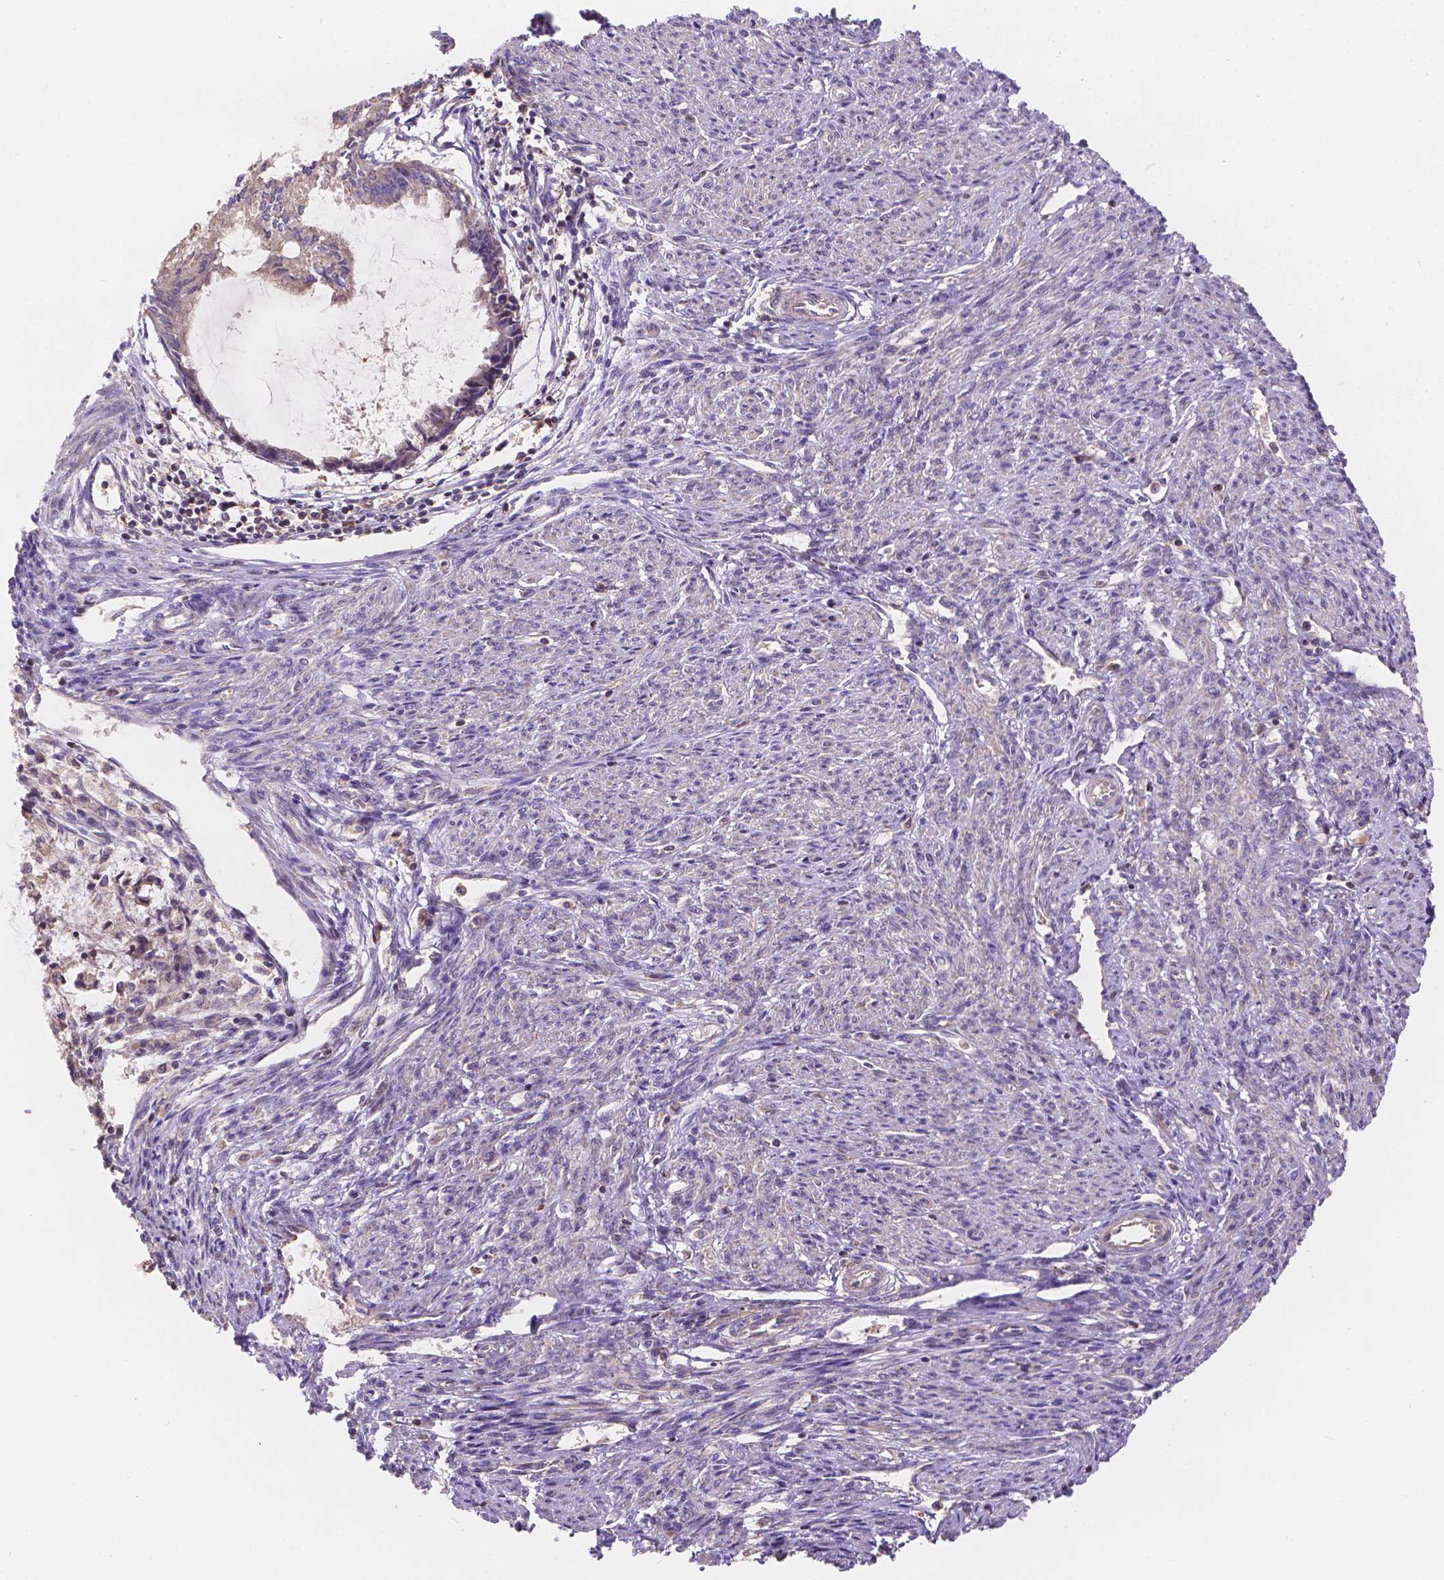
{"staining": {"intensity": "moderate", "quantity": "25%-75%", "location": "cytoplasmic/membranous"}, "tissue": "endometrial cancer", "cell_type": "Tumor cells", "image_type": "cancer", "snomed": [{"axis": "morphology", "description": "Adenocarcinoma, NOS"}, {"axis": "topography", "description": "Endometrium"}], "caption": "Moderate cytoplasmic/membranous expression is present in approximately 25%-75% of tumor cells in adenocarcinoma (endometrial). Ihc stains the protein in brown and the nuclei are stained blue.", "gene": "CDK10", "patient": {"sex": "female", "age": 86}}